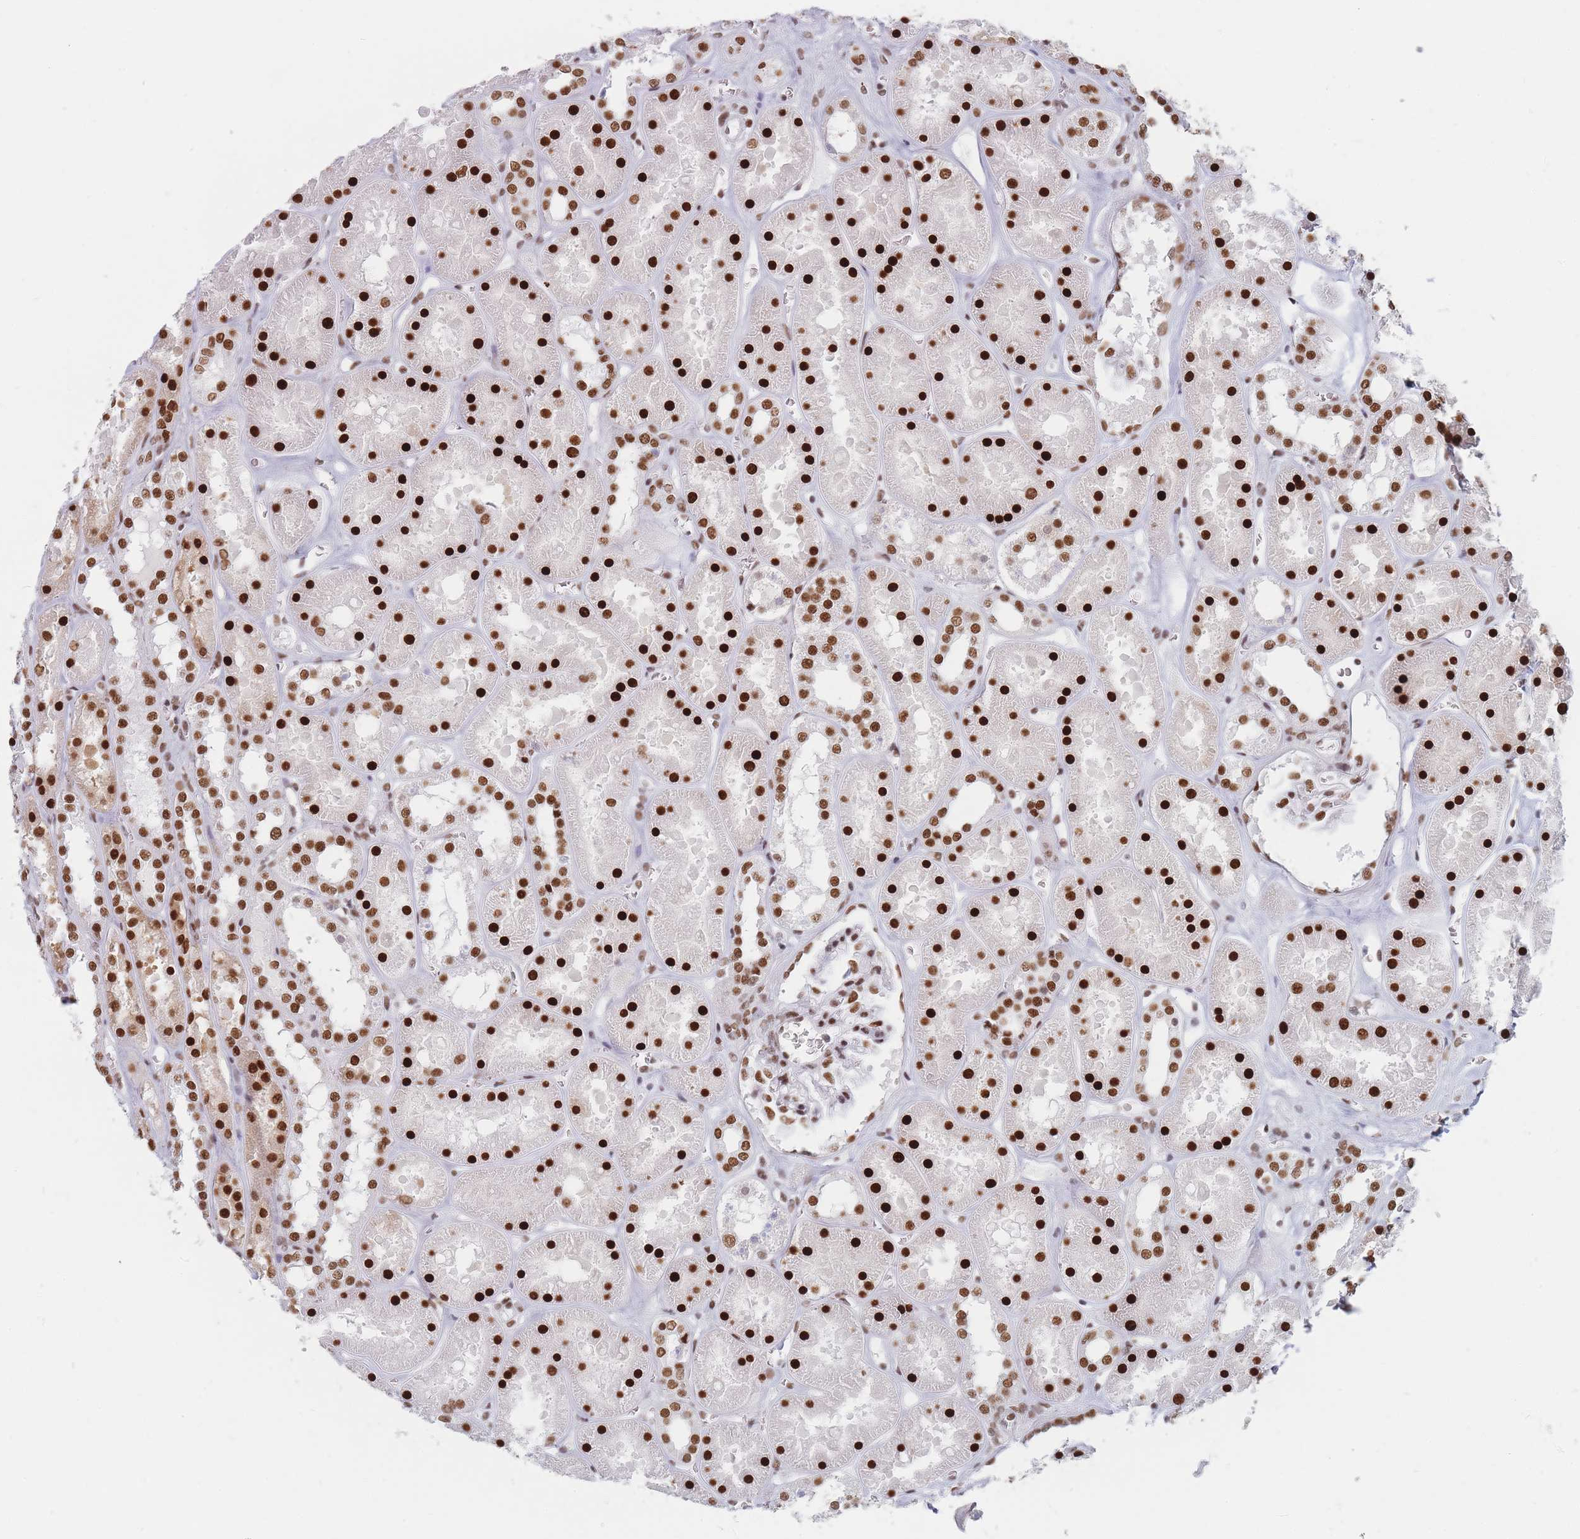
{"staining": {"intensity": "moderate", "quantity": ">75%", "location": "nuclear"}, "tissue": "kidney", "cell_type": "Cells in glomeruli", "image_type": "normal", "snomed": [{"axis": "morphology", "description": "Normal tissue, NOS"}, {"axis": "topography", "description": "Kidney"}], "caption": "Immunohistochemical staining of benign human kidney shows medium levels of moderate nuclear expression in approximately >75% of cells in glomeruli.", "gene": "SAFB2", "patient": {"sex": "female", "age": 41}}